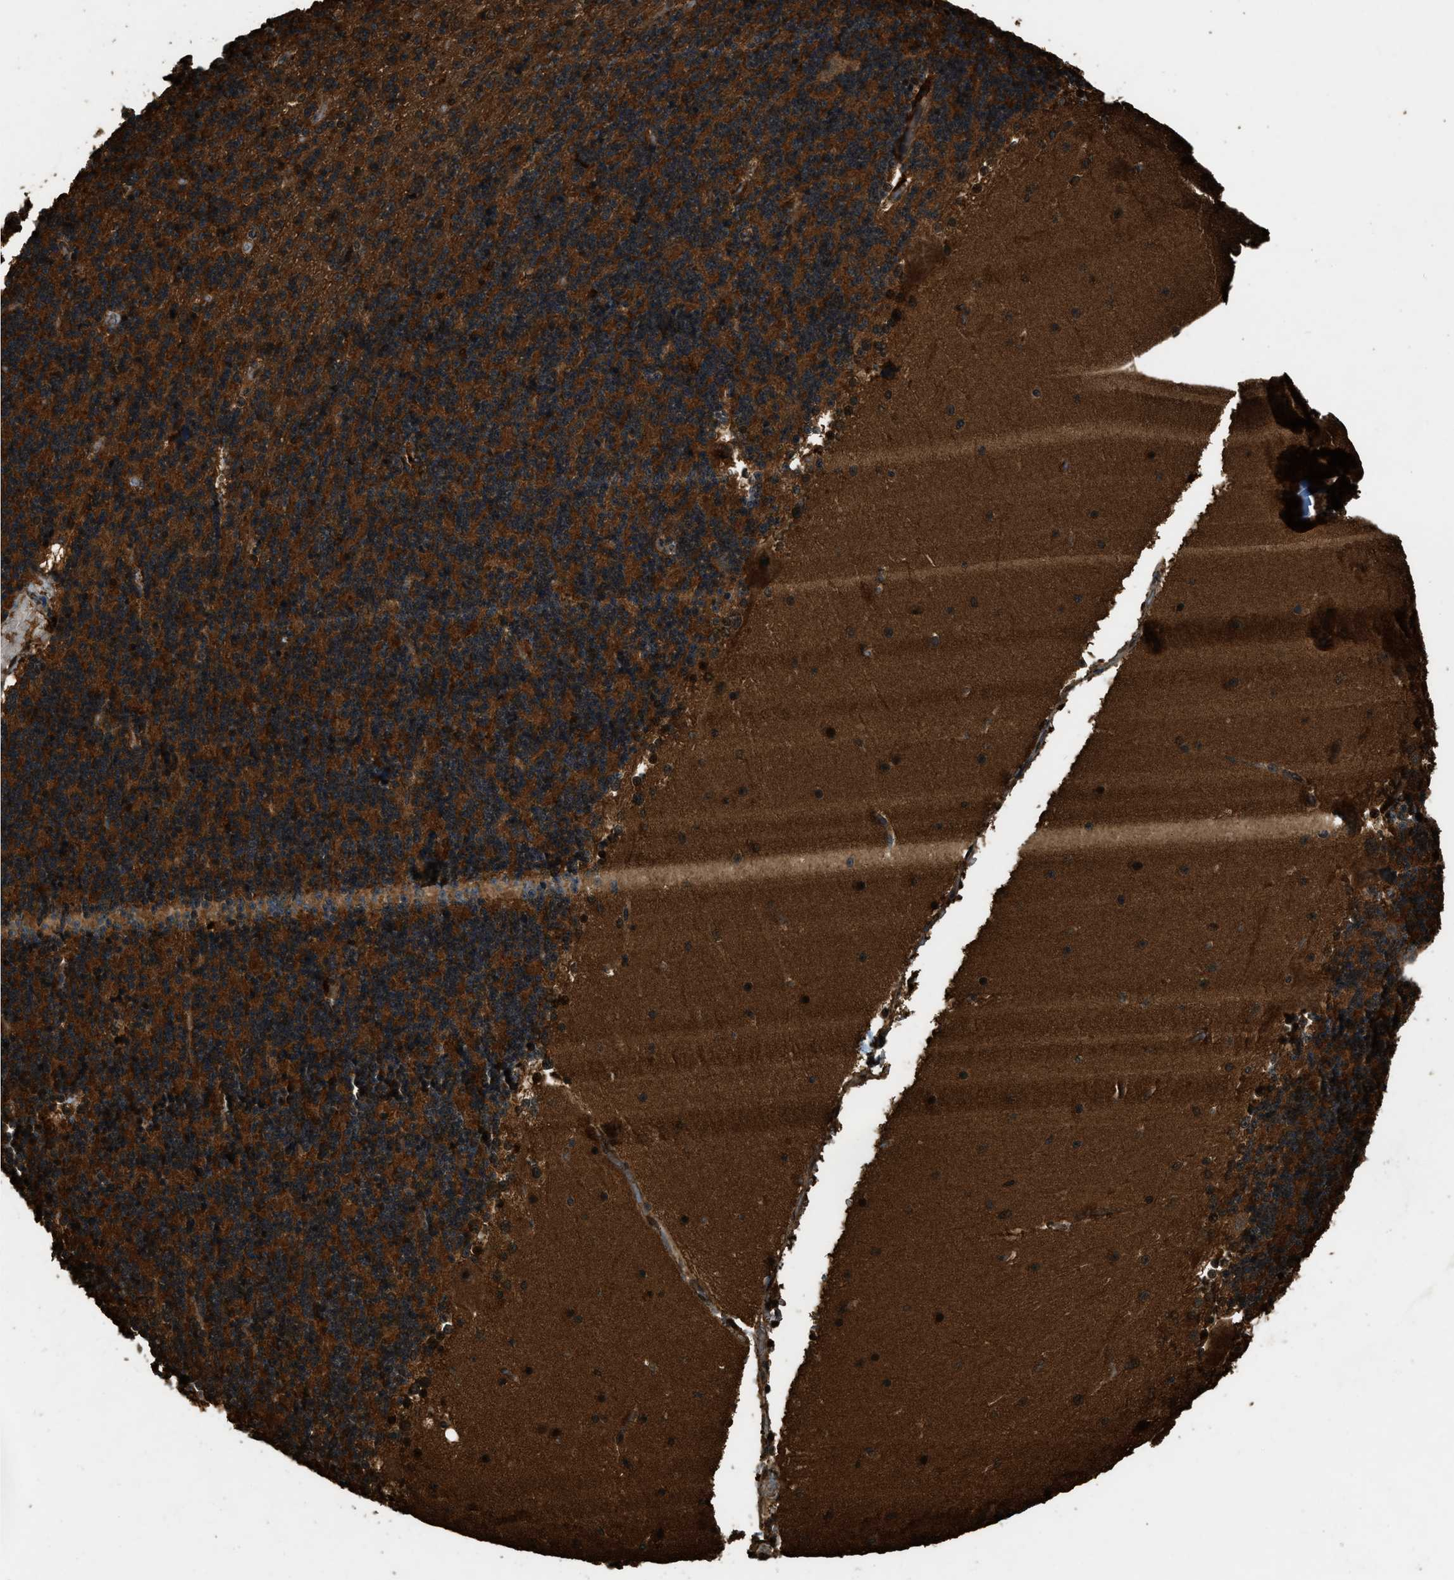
{"staining": {"intensity": "strong", "quantity": ">75%", "location": "cytoplasmic/membranous"}, "tissue": "cerebellum", "cell_type": "Cells in granular layer", "image_type": "normal", "snomed": [{"axis": "morphology", "description": "Normal tissue, NOS"}, {"axis": "topography", "description": "Cerebellum"}], "caption": "Protein staining of benign cerebellum displays strong cytoplasmic/membranous staining in about >75% of cells in granular layer.", "gene": "RAP2A", "patient": {"sex": "female", "age": 19}}